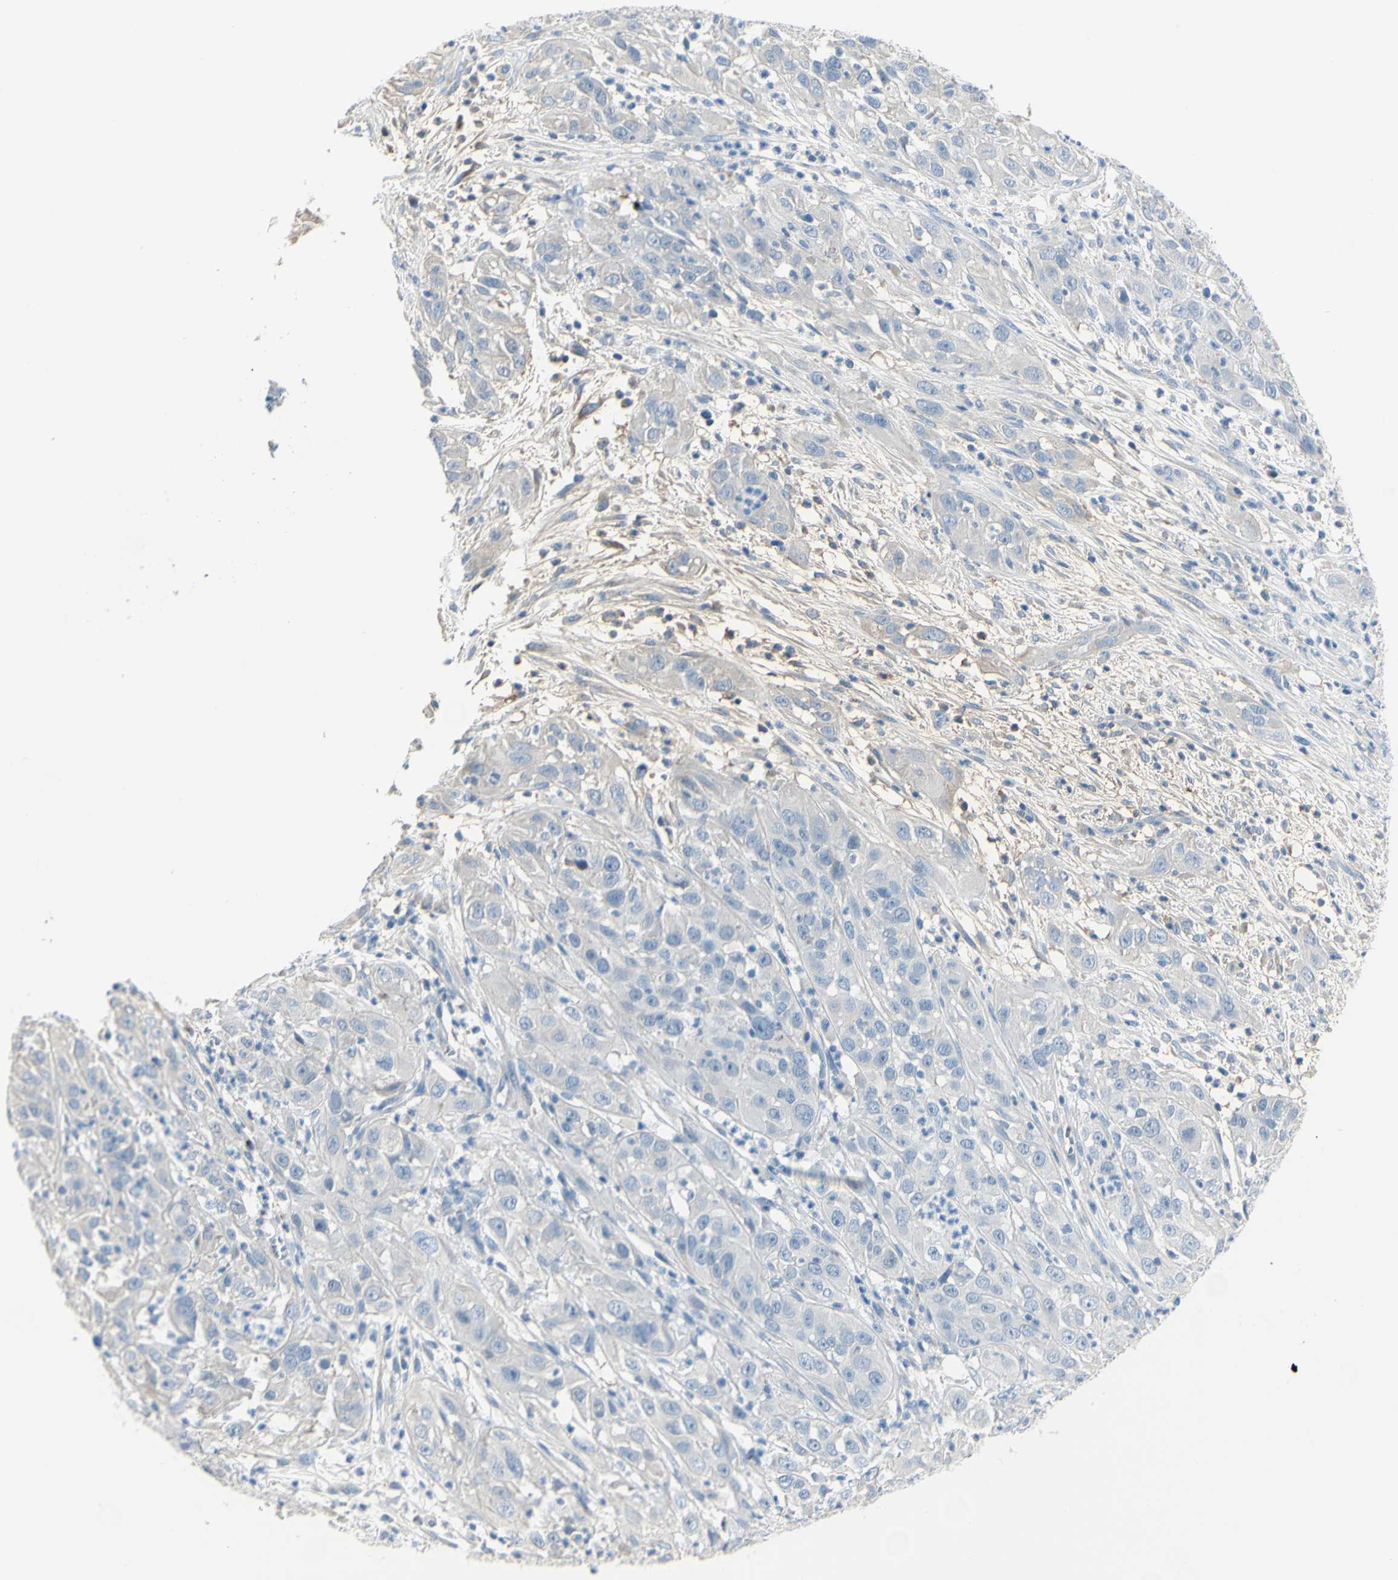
{"staining": {"intensity": "negative", "quantity": "none", "location": "none"}, "tissue": "cervical cancer", "cell_type": "Tumor cells", "image_type": "cancer", "snomed": [{"axis": "morphology", "description": "Squamous cell carcinoma, NOS"}, {"axis": "topography", "description": "Cervix"}], "caption": "This is a photomicrograph of IHC staining of cervical cancer, which shows no staining in tumor cells.", "gene": "NCBP2L", "patient": {"sex": "female", "age": 32}}